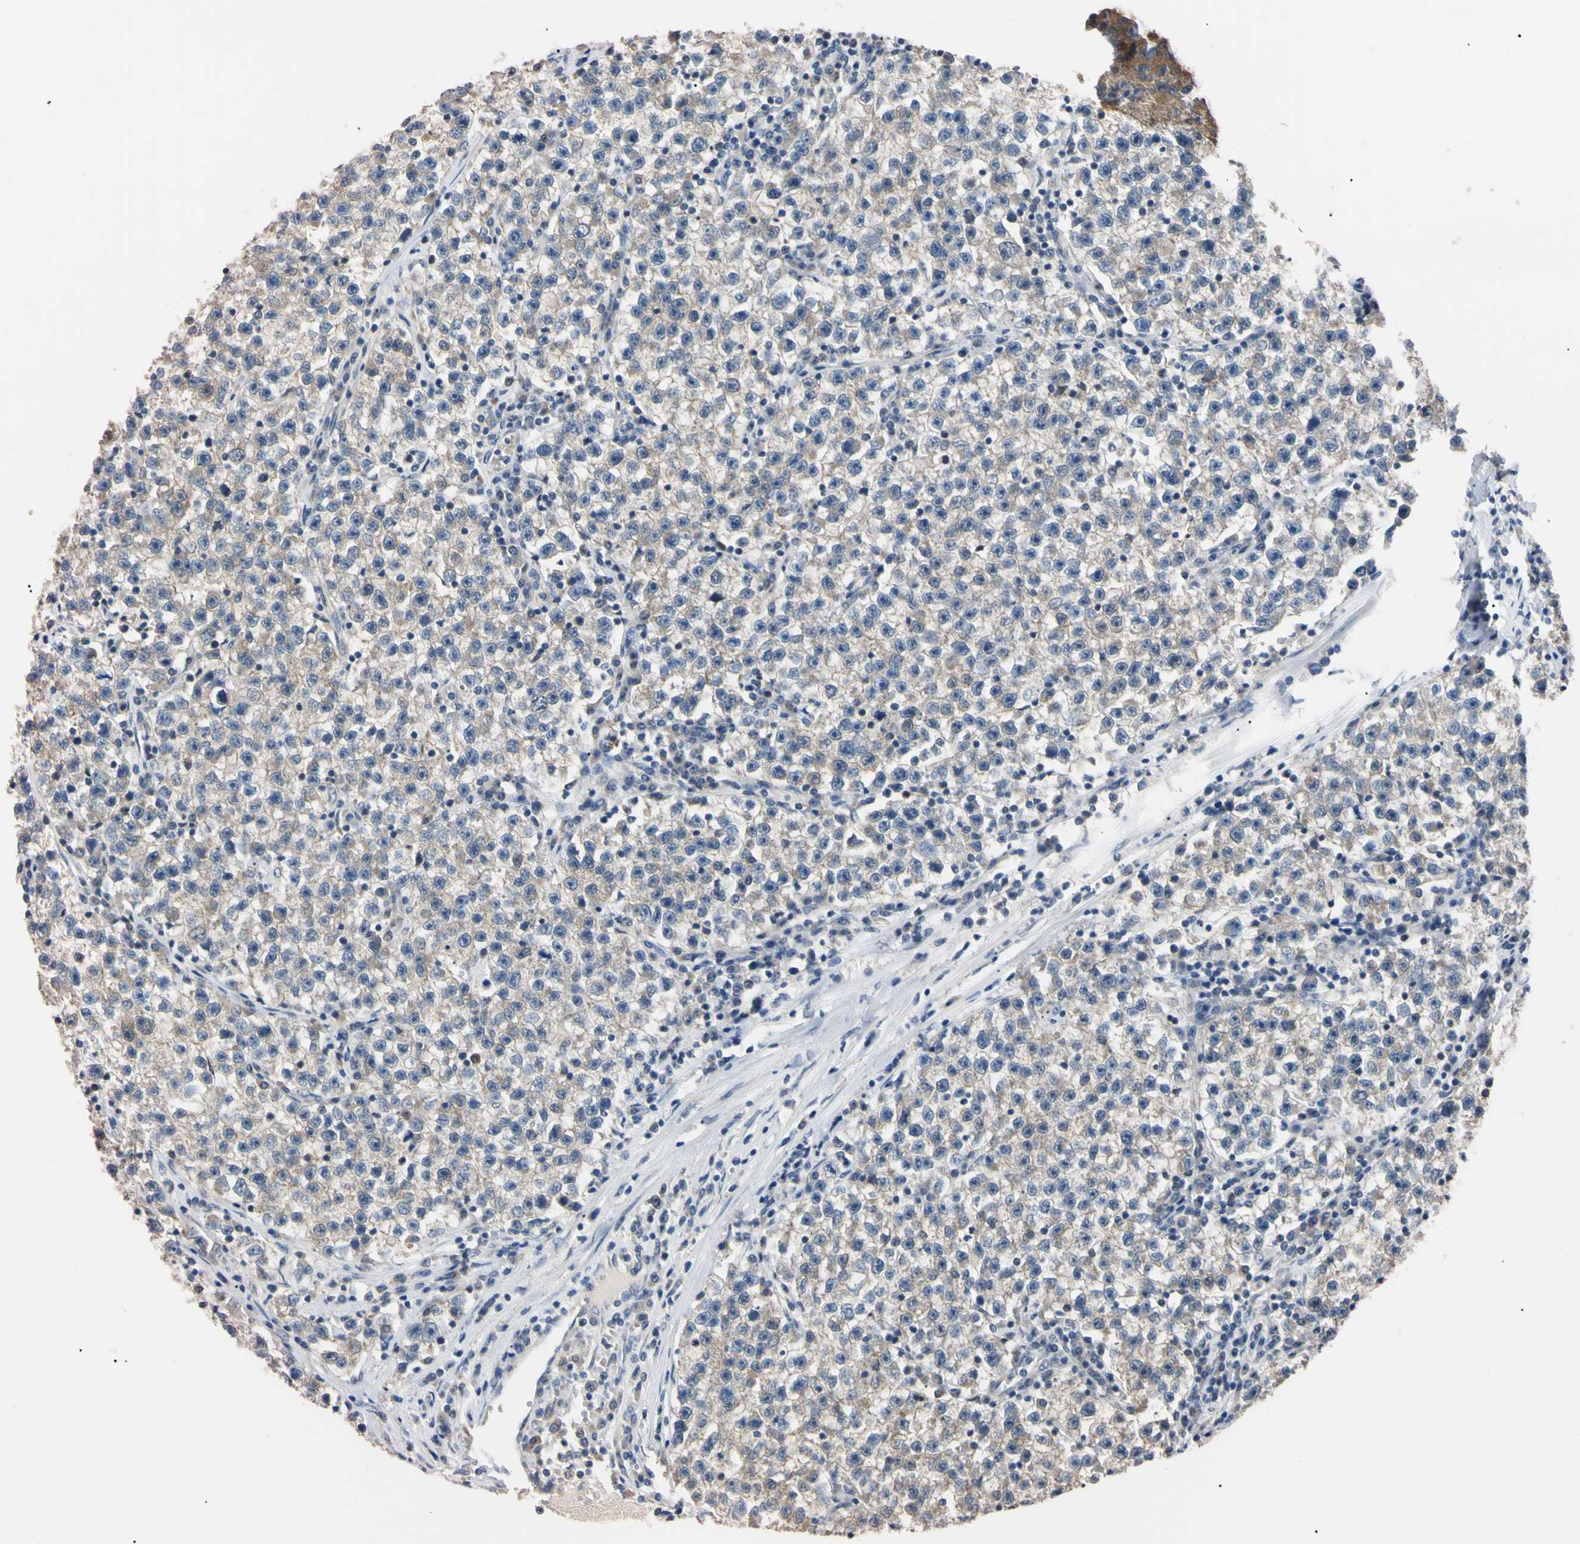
{"staining": {"intensity": "negative", "quantity": "none", "location": "none"}, "tissue": "testis cancer", "cell_type": "Tumor cells", "image_type": "cancer", "snomed": [{"axis": "morphology", "description": "Seminoma, NOS"}, {"axis": "topography", "description": "Testis"}], "caption": "DAB immunohistochemical staining of human testis seminoma displays no significant expression in tumor cells.", "gene": "RARS1", "patient": {"sex": "male", "age": 22}}